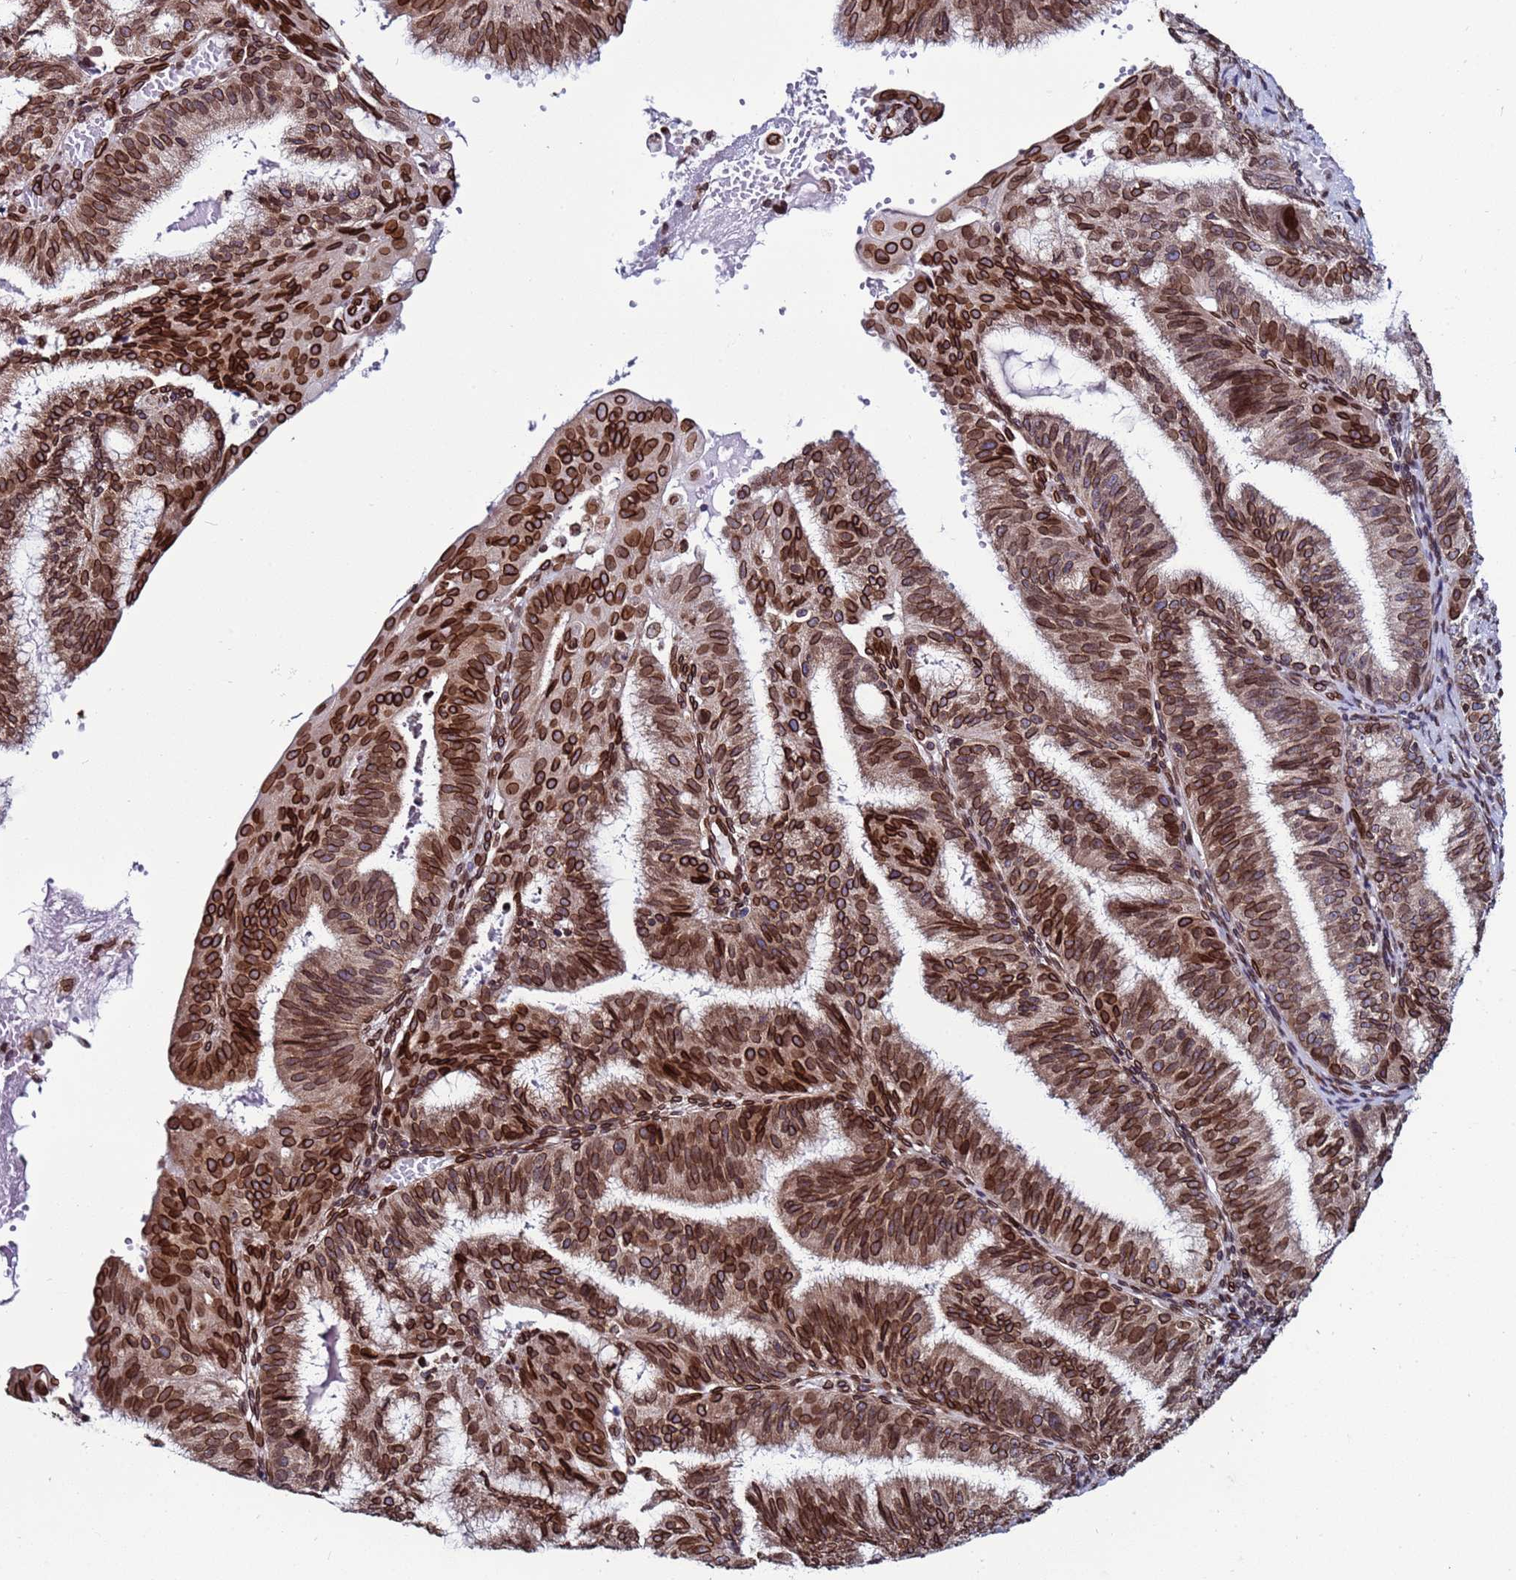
{"staining": {"intensity": "strong", "quantity": ">75%", "location": "cytoplasmic/membranous,nuclear"}, "tissue": "endometrial cancer", "cell_type": "Tumor cells", "image_type": "cancer", "snomed": [{"axis": "morphology", "description": "Adenocarcinoma, NOS"}, {"axis": "topography", "description": "Endometrium"}], "caption": "Endometrial cancer (adenocarcinoma) stained for a protein (brown) exhibits strong cytoplasmic/membranous and nuclear positive expression in about >75% of tumor cells.", "gene": "TOR1AIP1", "patient": {"sex": "female", "age": 49}}